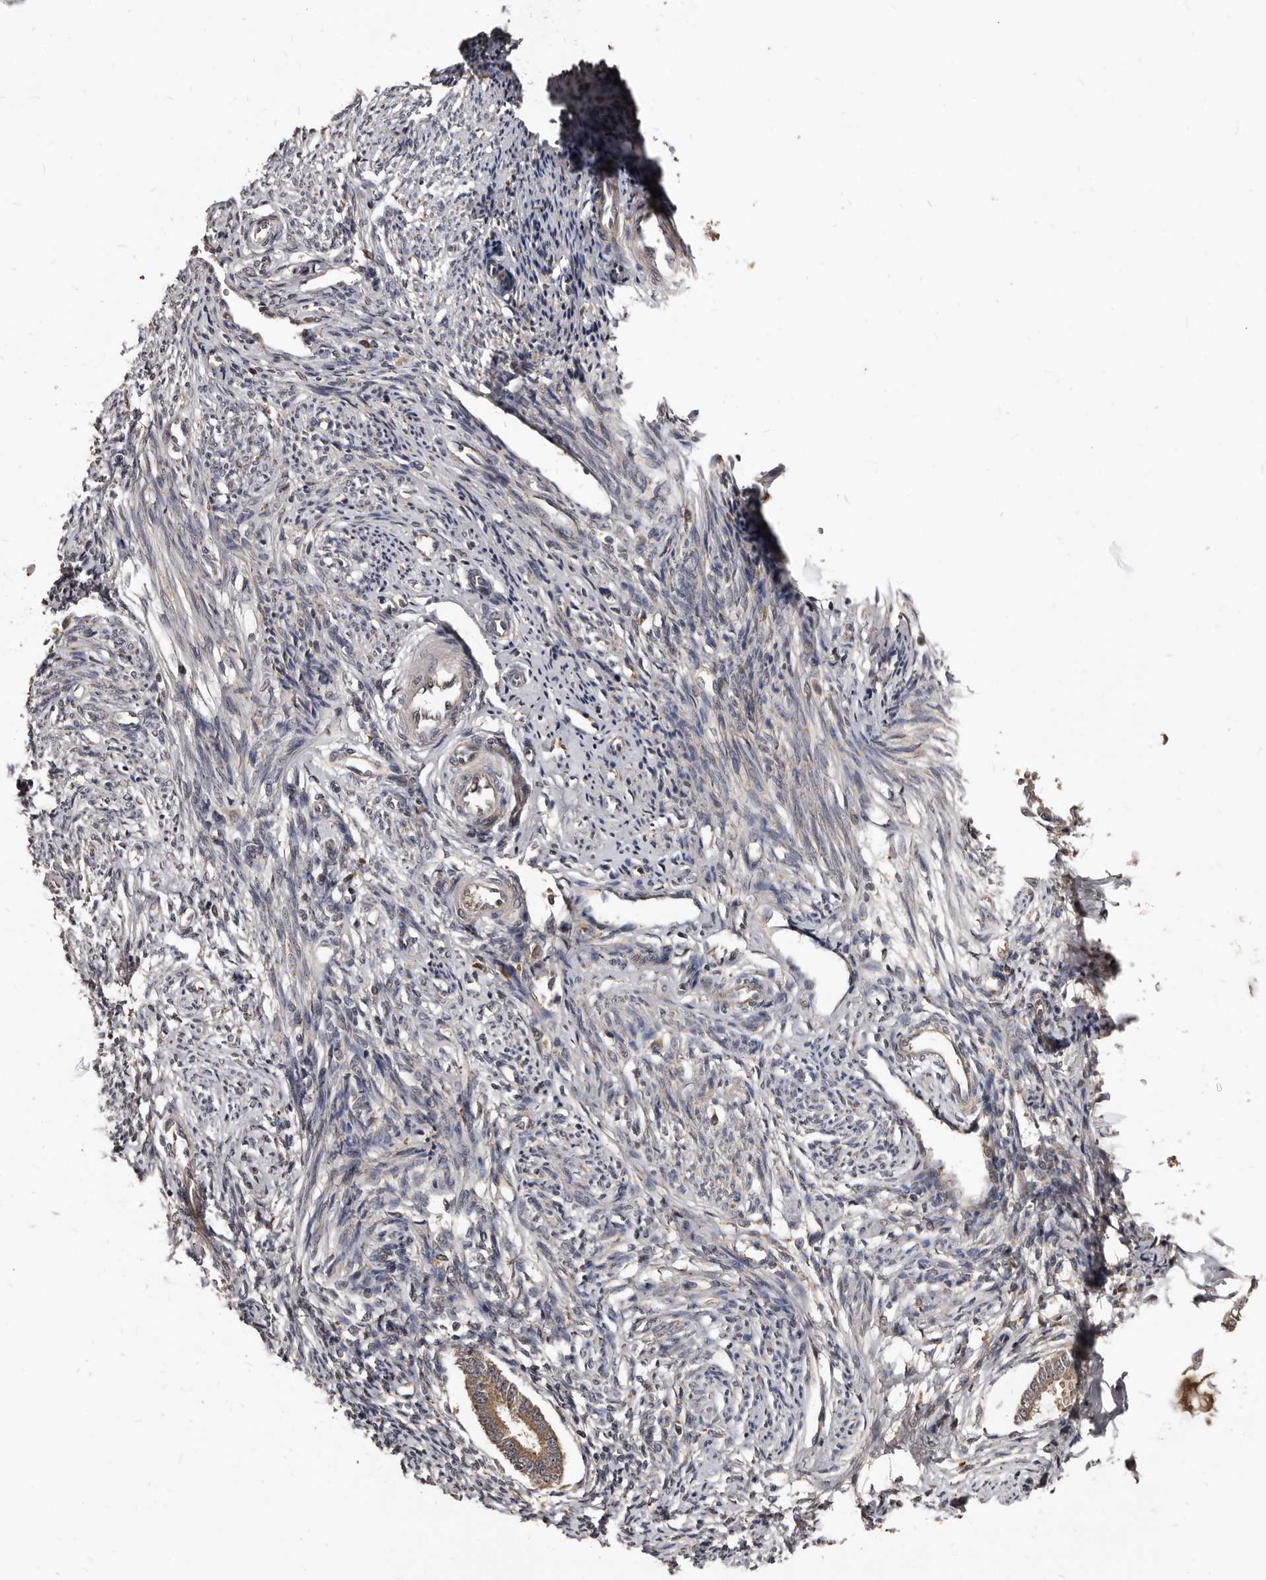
{"staining": {"intensity": "weak", "quantity": "25%-75%", "location": "cytoplasmic/membranous"}, "tissue": "endometrium", "cell_type": "Cells in endometrial stroma", "image_type": "normal", "snomed": [{"axis": "morphology", "description": "Normal tissue, NOS"}, {"axis": "topography", "description": "Endometrium"}], "caption": "The image displays staining of benign endometrium, revealing weak cytoplasmic/membranous protein staining (brown color) within cells in endometrial stroma. (DAB (3,3'-diaminobenzidine) IHC with brightfield microscopy, high magnification).", "gene": "PMVK", "patient": {"sex": "female", "age": 56}}